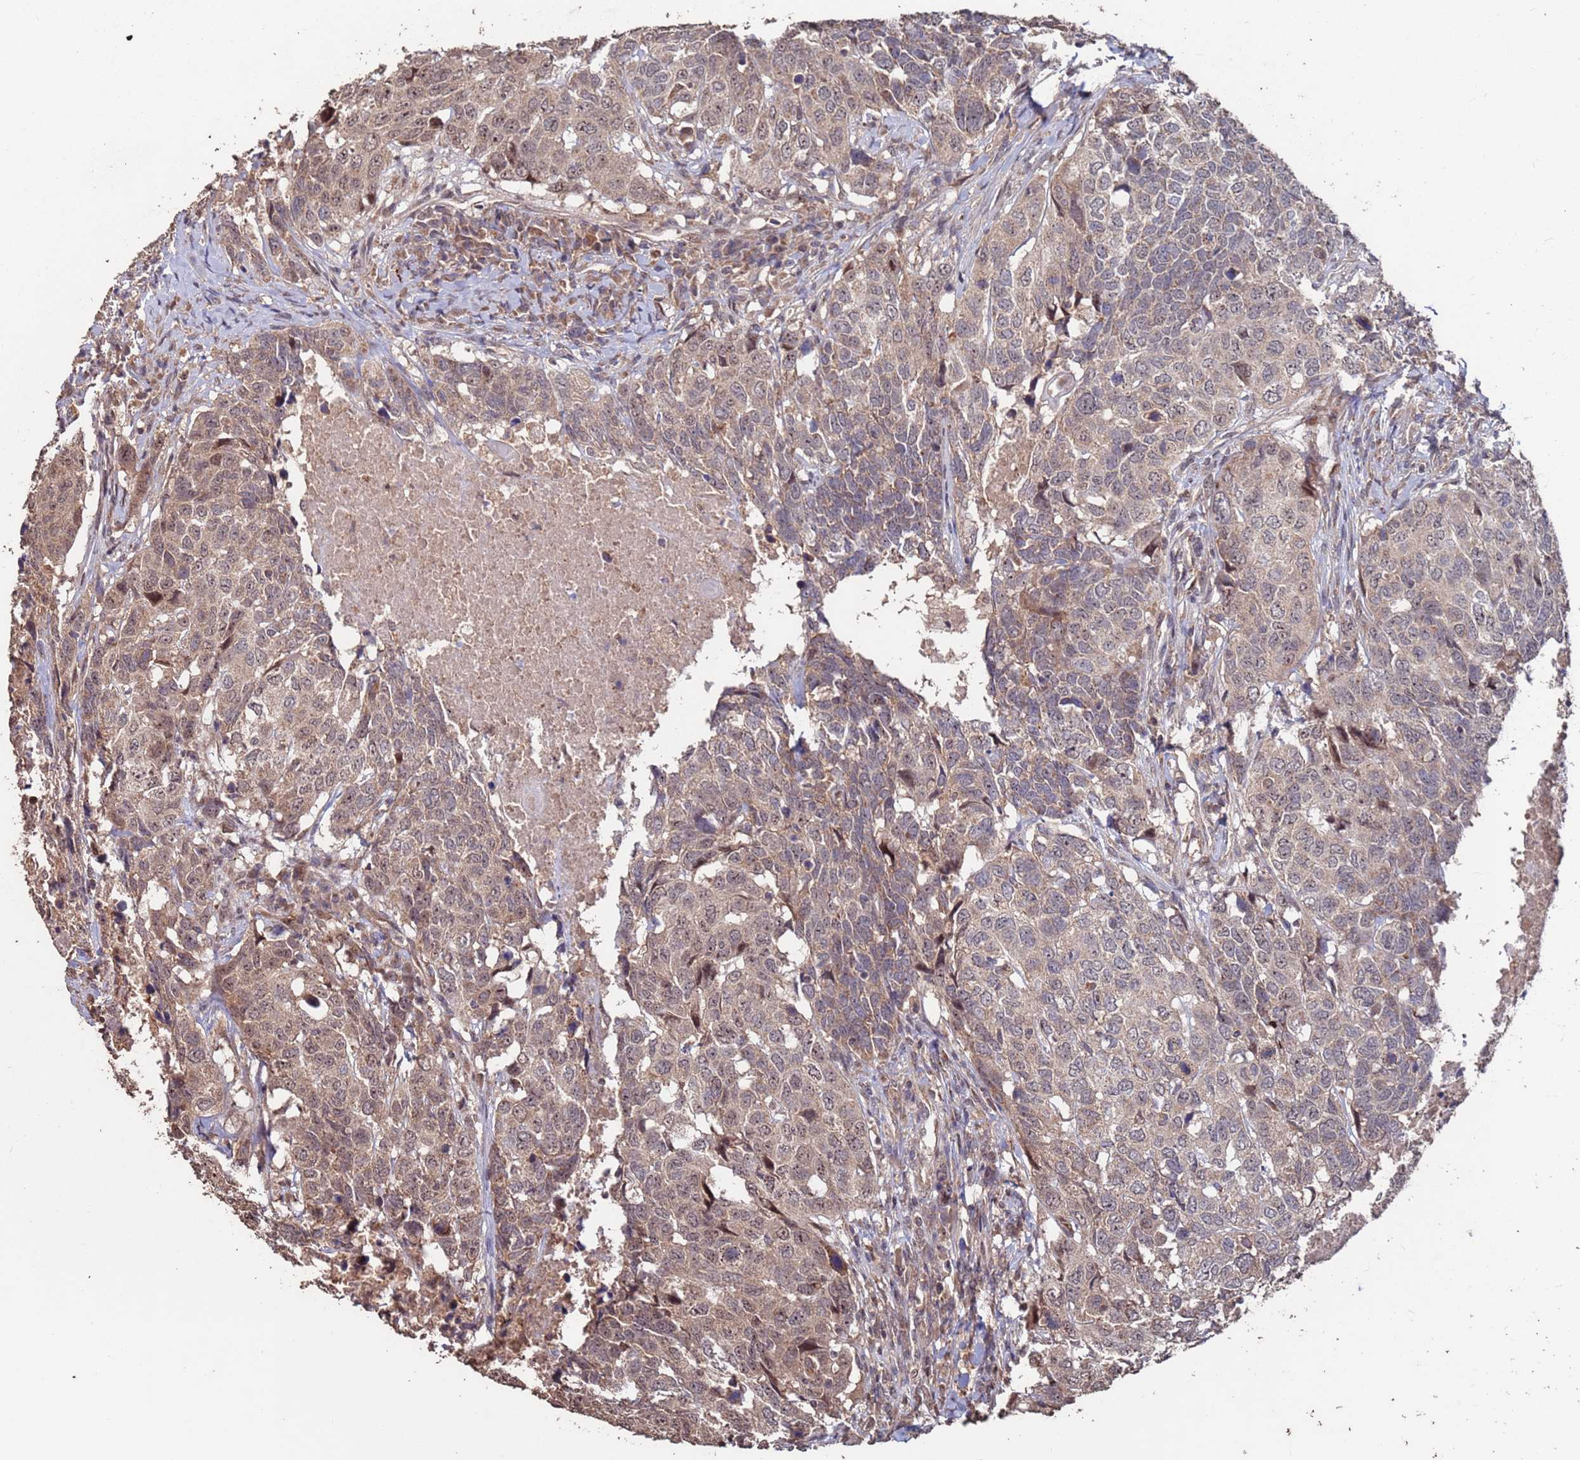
{"staining": {"intensity": "weak", "quantity": "25%-75%", "location": "cytoplasmic/membranous,nuclear"}, "tissue": "head and neck cancer", "cell_type": "Tumor cells", "image_type": "cancer", "snomed": [{"axis": "morphology", "description": "Squamous cell carcinoma, NOS"}, {"axis": "topography", "description": "Head-Neck"}], "caption": "High-magnification brightfield microscopy of squamous cell carcinoma (head and neck) stained with DAB (3,3'-diaminobenzidine) (brown) and counterstained with hematoxylin (blue). tumor cells exhibit weak cytoplasmic/membranous and nuclear staining is appreciated in approximately25%-75% of cells. Nuclei are stained in blue.", "gene": "PRR7", "patient": {"sex": "male", "age": 66}}